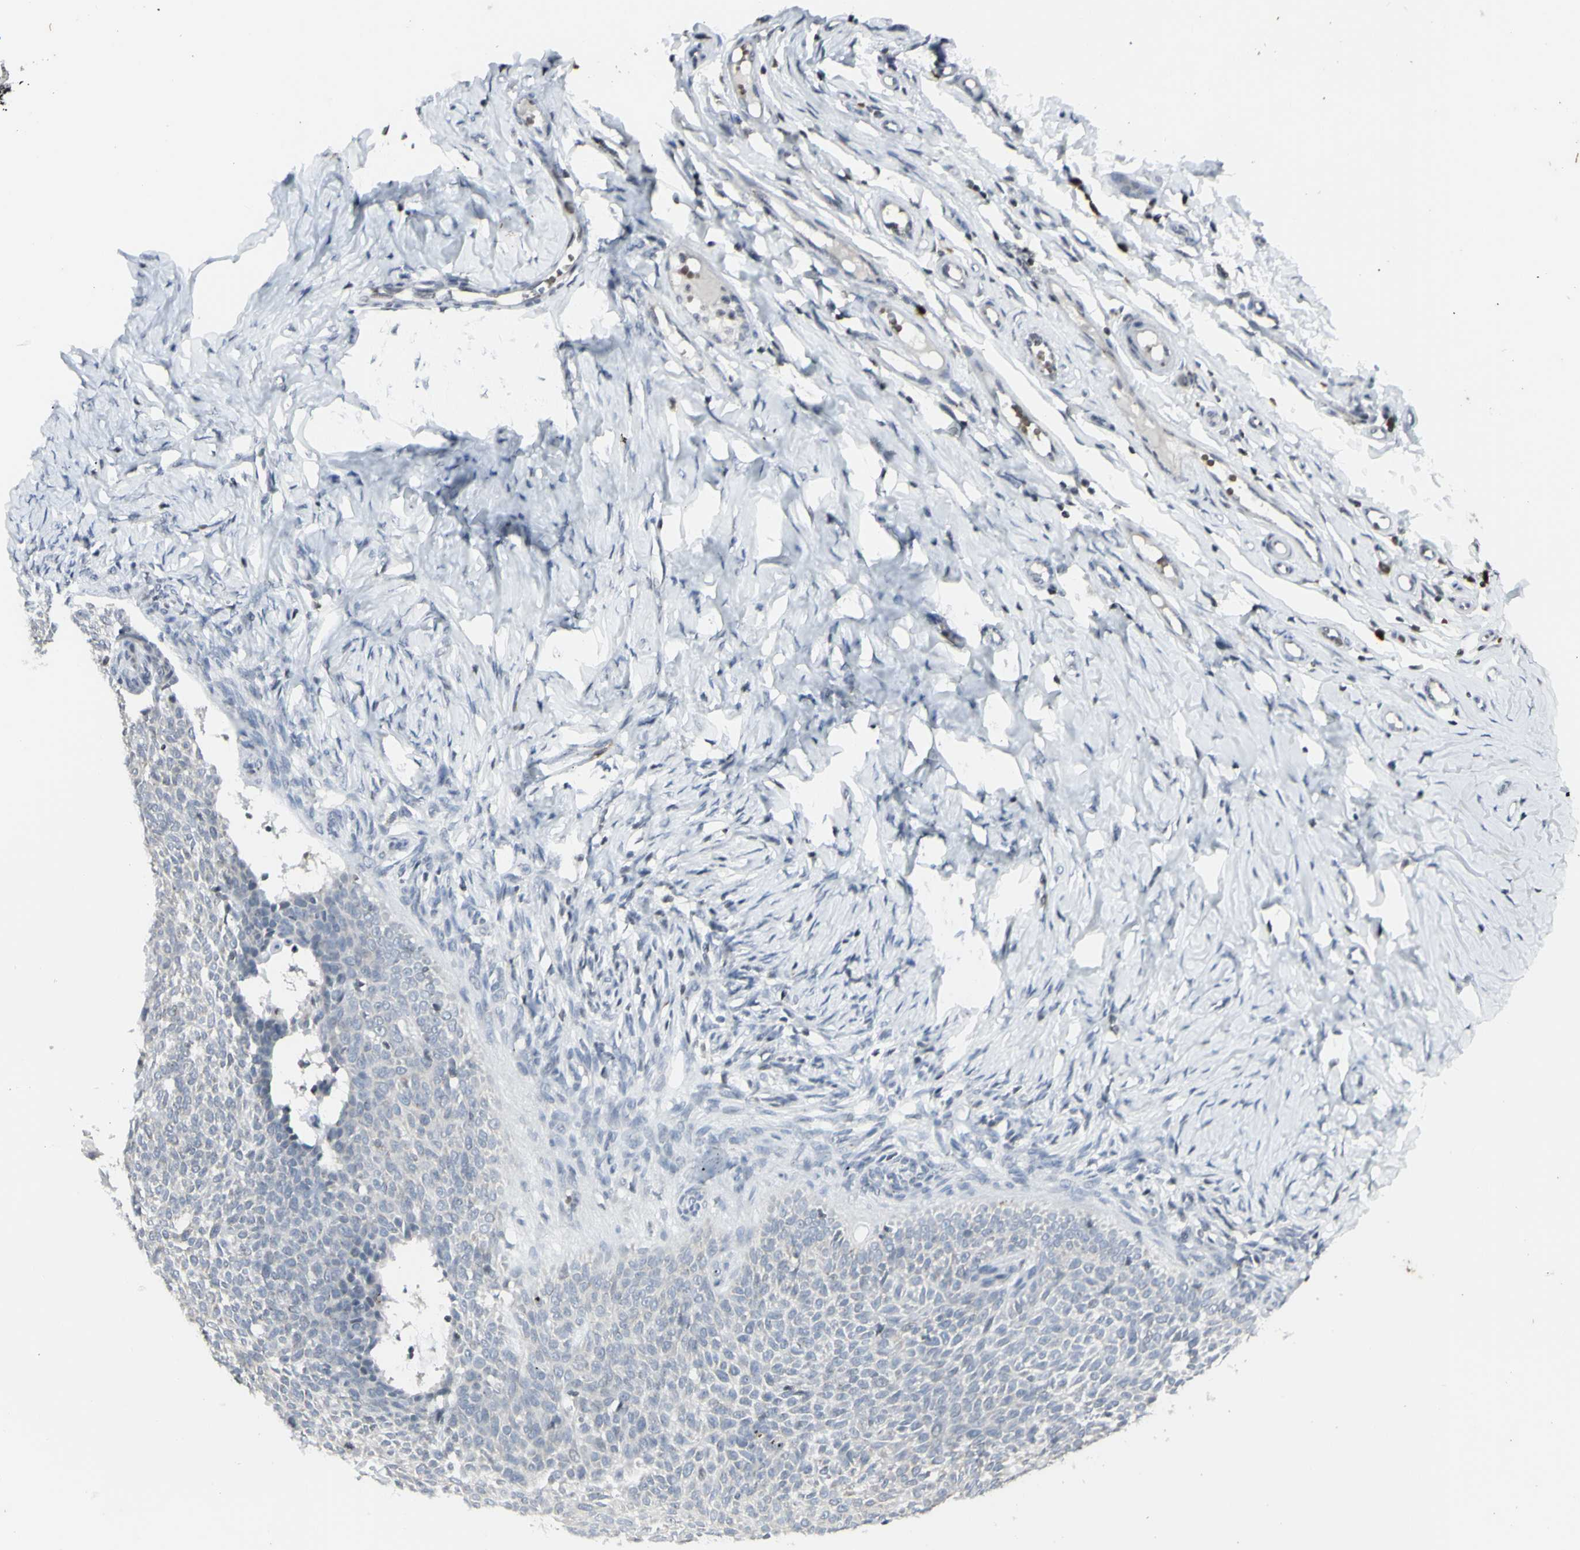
{"staining": {"intensity": "negative", "quantity": "none", "location": "none"}, "tissue": "skin cancer", "cell_type": "Tumor cells", "image_type": "cancer", "snomed": [{"axis": "morphology", "description": "Normal tissue, NOS"}, {"axis": "morphology", "description": "Basal cell carcinoma"}, {"axis": "topography", "description": "Skin"}], "caption": "High magnification brightfield microscopy of skin cancer (basal cell carcinoma) stained with DAB (3,3'-diaminobenzidine) (brown) and counterstained with hematoxylin (blue): tumor cells show no significant staining.", "gene": "MUC5AC", "patient": {"sex": "male", "age": 87}}